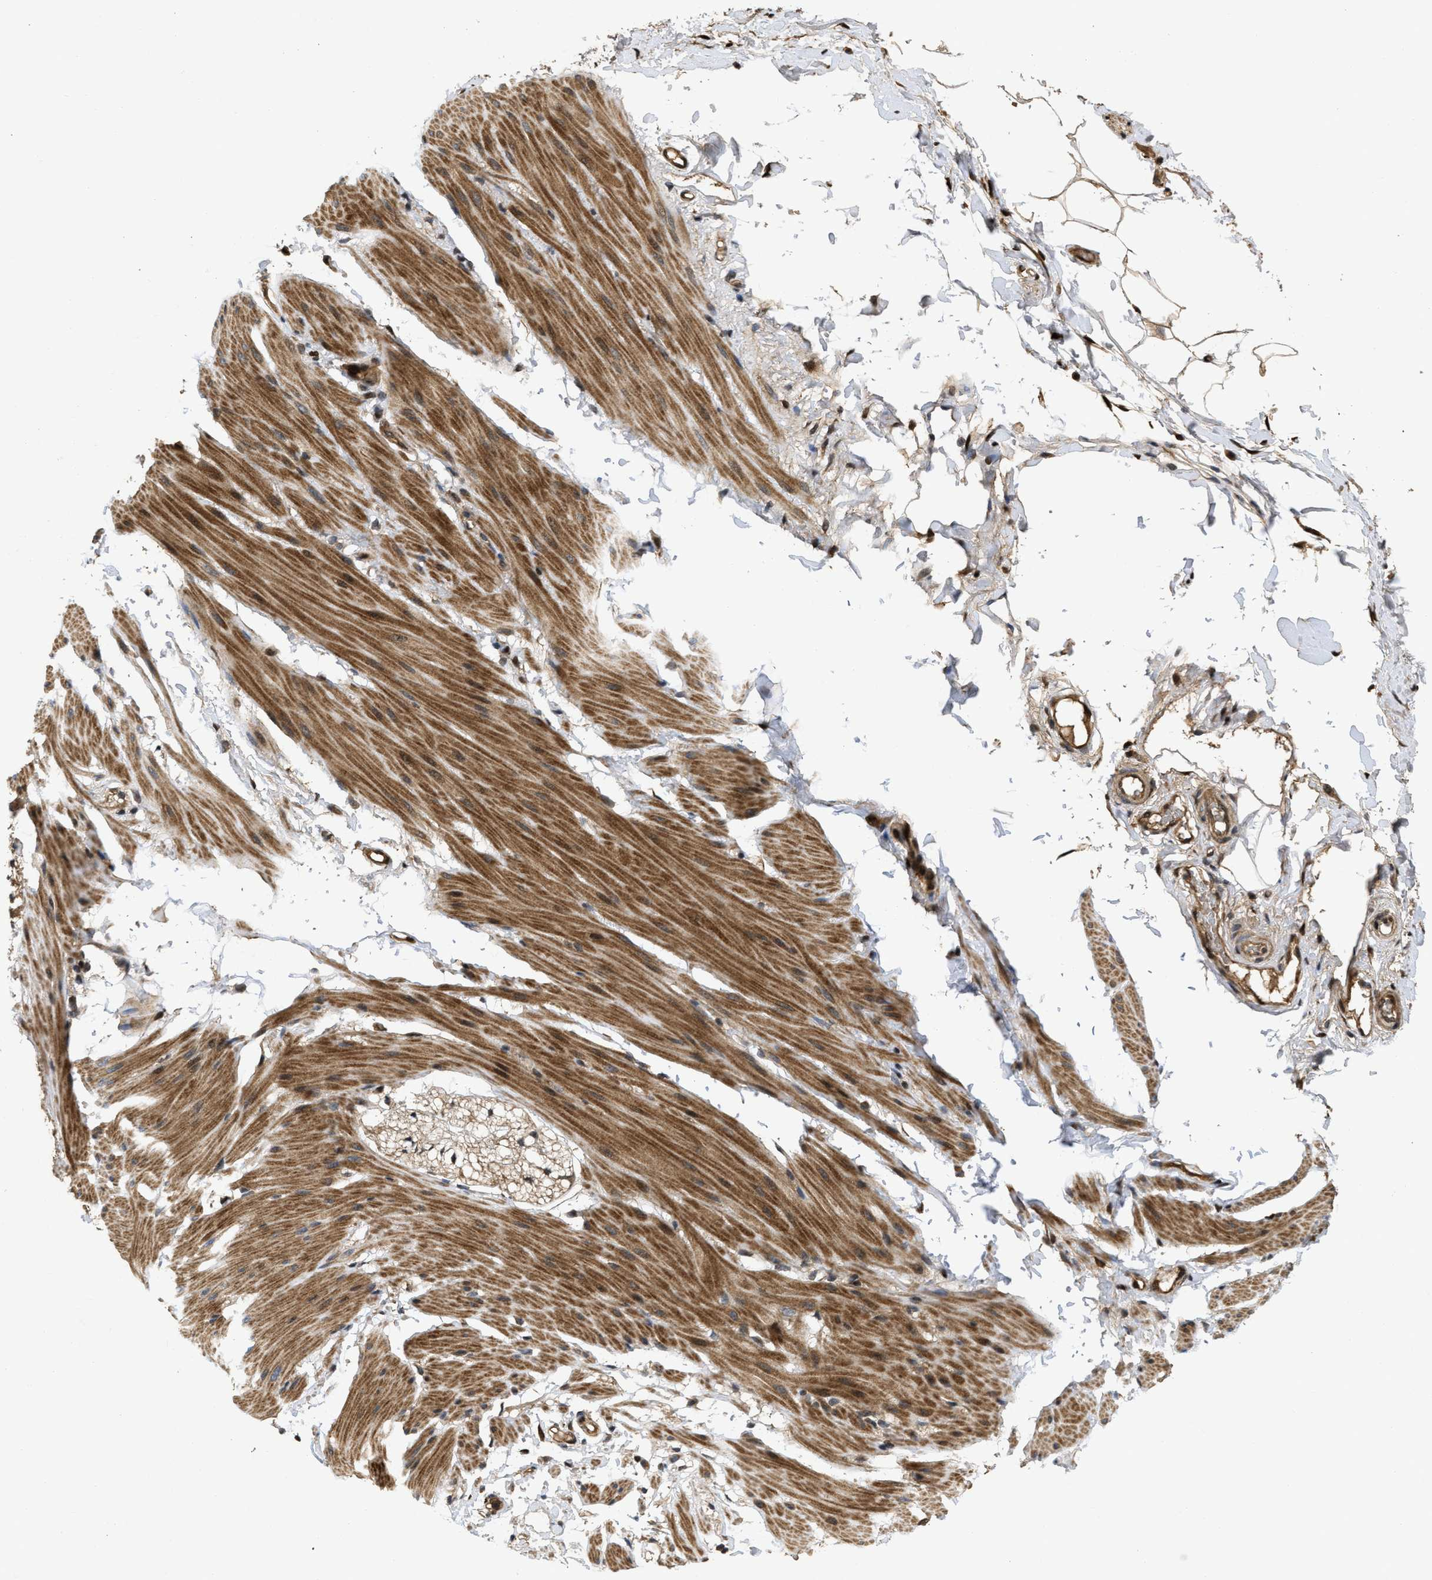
{"staining": {"intensity": "strong", "quantity": ">75%", "location": "cytoplasmic/membranous"}, "tissue": "smooth muscle", "cell_type": "Smooth muscle cells", "image_type": "normal", "snomed": [{"axis": "morphology", "description": "Normal tissue, NOS"}, {"axis": "topography", "description": "Smooth muscle"}, {"axis": "topography", "description": "Colon"}], "caption": "Protein staining exhibits strong cytoplasmic/membranous positivity in about >75% of smooth muscle cells in unremarkable smooth muscle. (Stains: DAB (3,3'-diaminobenzidine) in brown, nuclei in blue, Microscopy: brightfield microscopy at high magnification).", "gene": "CBR3", "patient": {"sex": "male", "age": 67}}